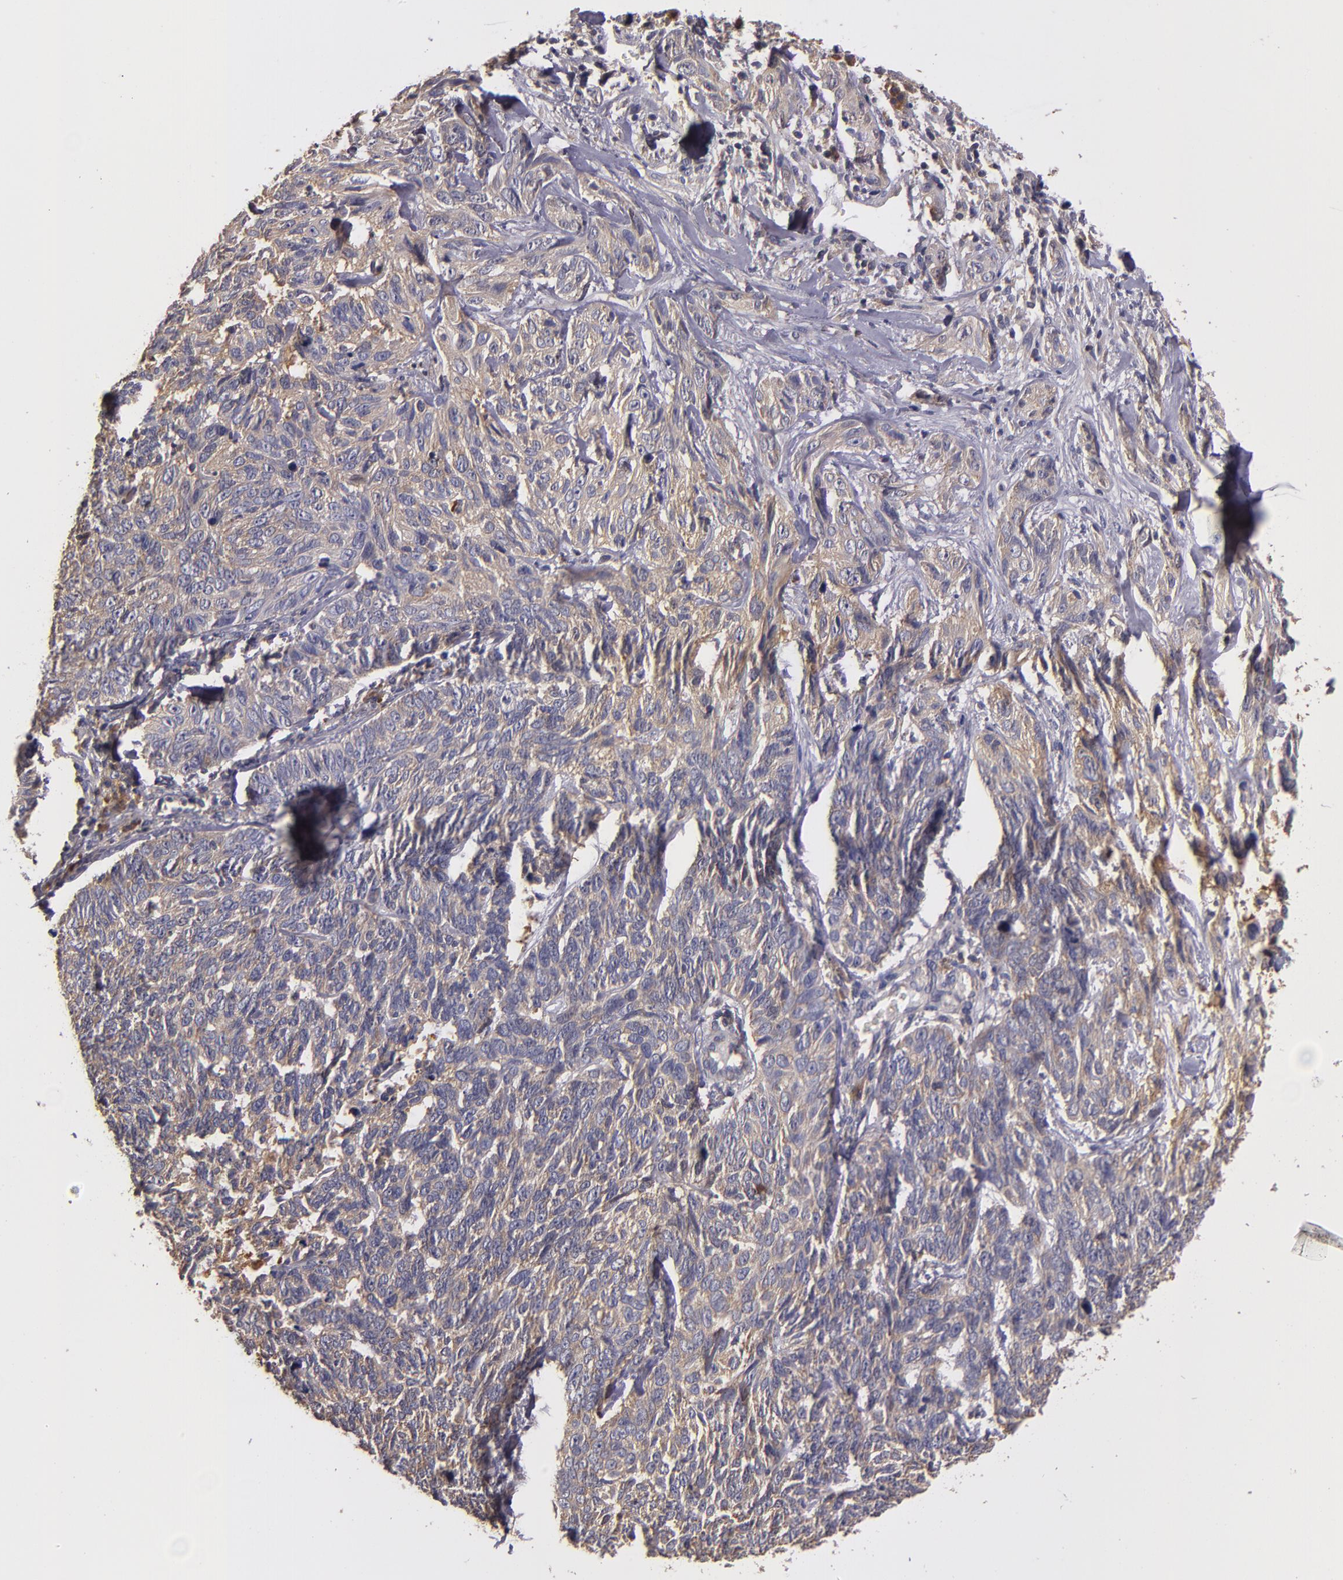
{"staining": {"intensity": "weak", "quantity": "25%-75%", "location": "cytoplasmic/membranous"}, "tissue": "skin cancer", "cell_type": "Tumor cells", "image_type": "cancer", "snomed": [{"axis": "morphology", "description": "Basal cell carcinoma"}, {"axis": "topography", "description": "Skin"}], "caption": "An image of skin basal cell carcinoma stained for a protein exhibits weak cytoplasmic/membranous brown staining in tumor cells.", "gene": "CARS1", "patient": {"sex": "male", "age": 72}}